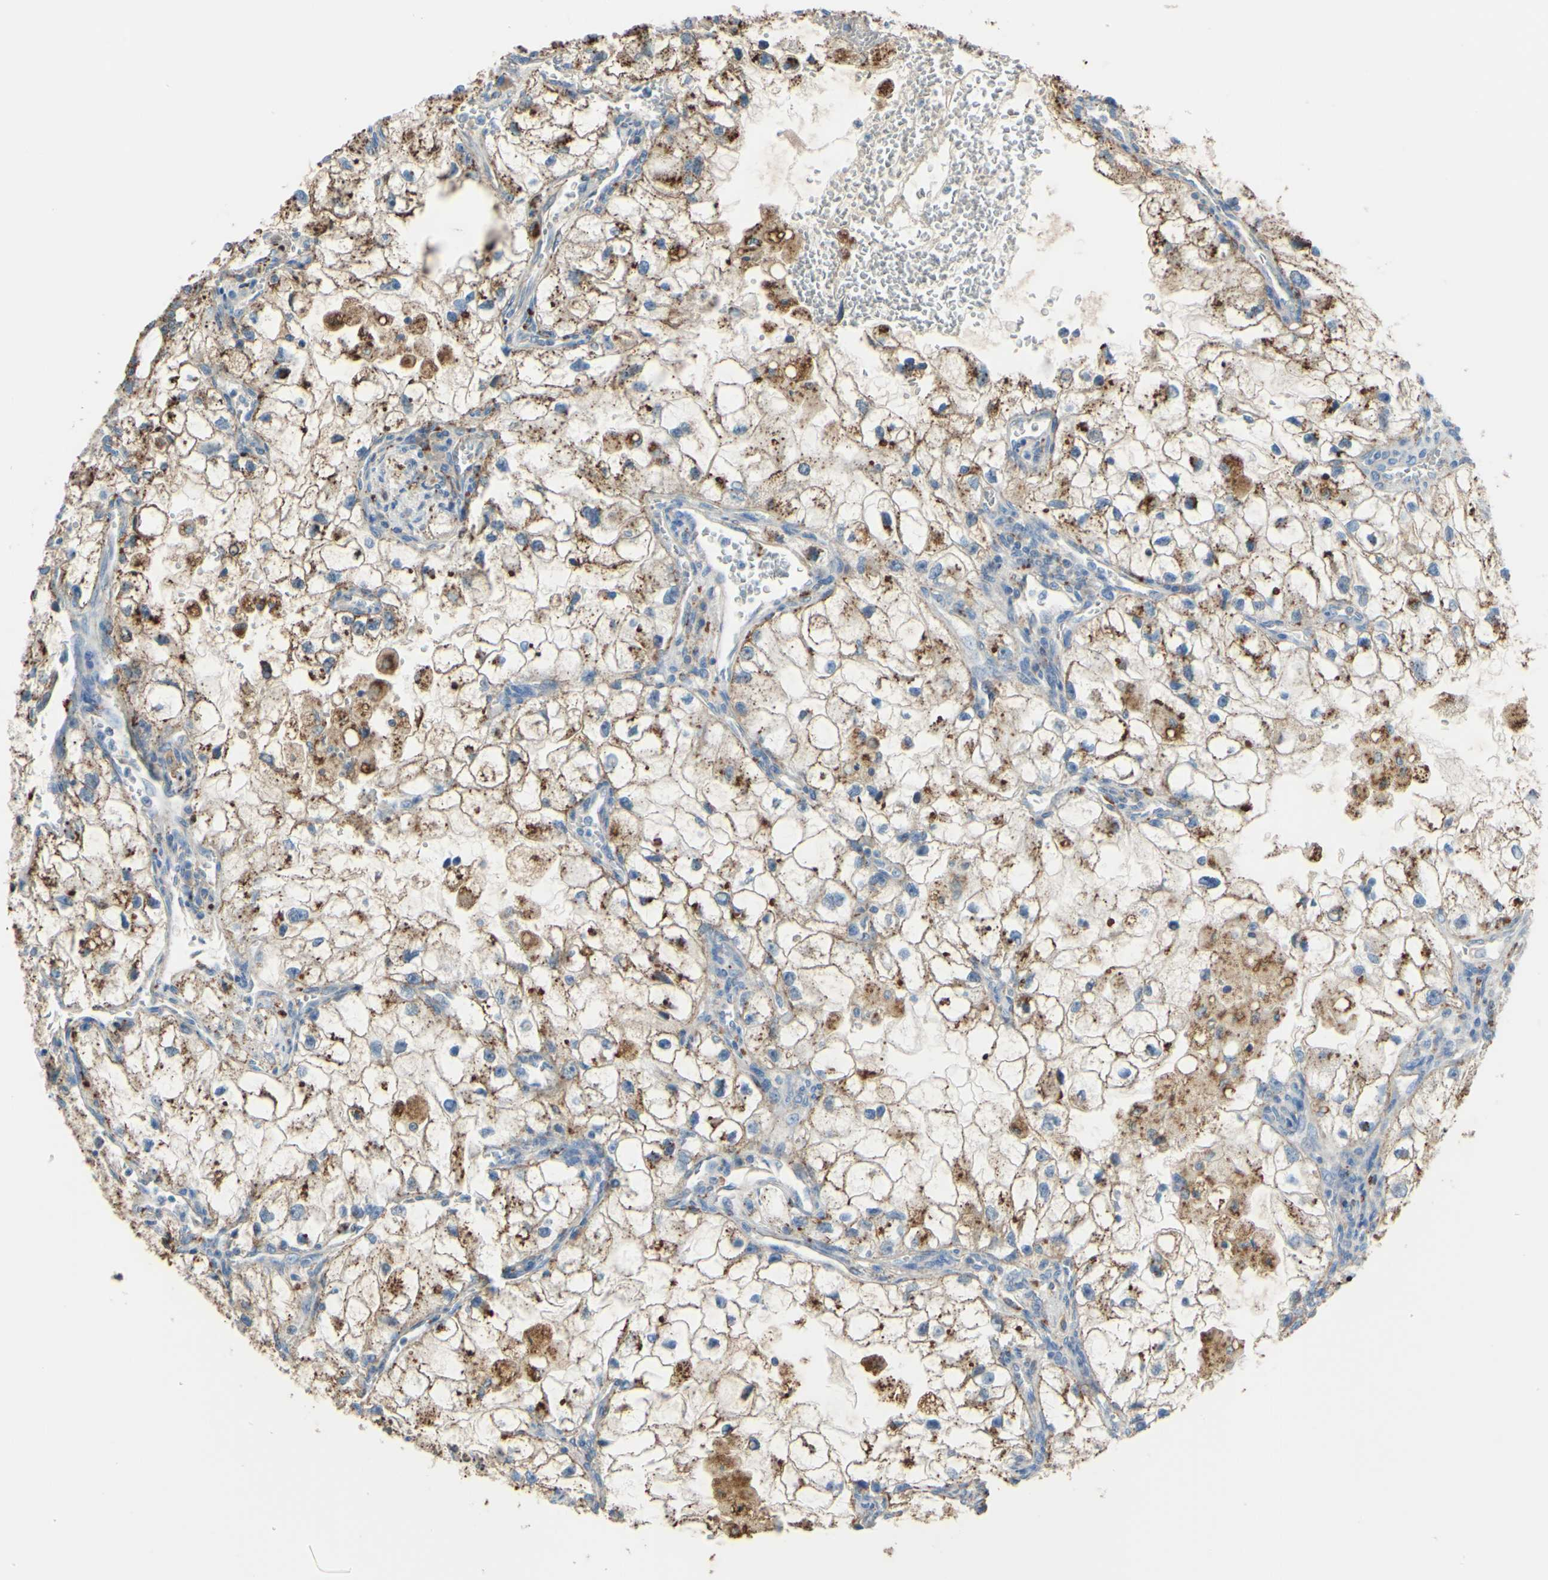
{"staining": {"intensity": "moderate", "quantity": ">75%", "location": "cytoplasmic/membranous"}, "tissue": "renal cancer", "cell_type": "Tumor cells", "image_type": "cancer", "snomed": [{"axis": "morphology", "description": "Adenocarcinoma, NOS"}, {"axis": "topography", "description": "Kidney"}], "caption": "IHC of human renal cancer (adenocarcinoma) reveals medium levels of moderate cytoplasmic/membranous expression in about >75% of tumor cells.", "gene": "CTSD", "patient": {"sex": "female", "age": 70}}